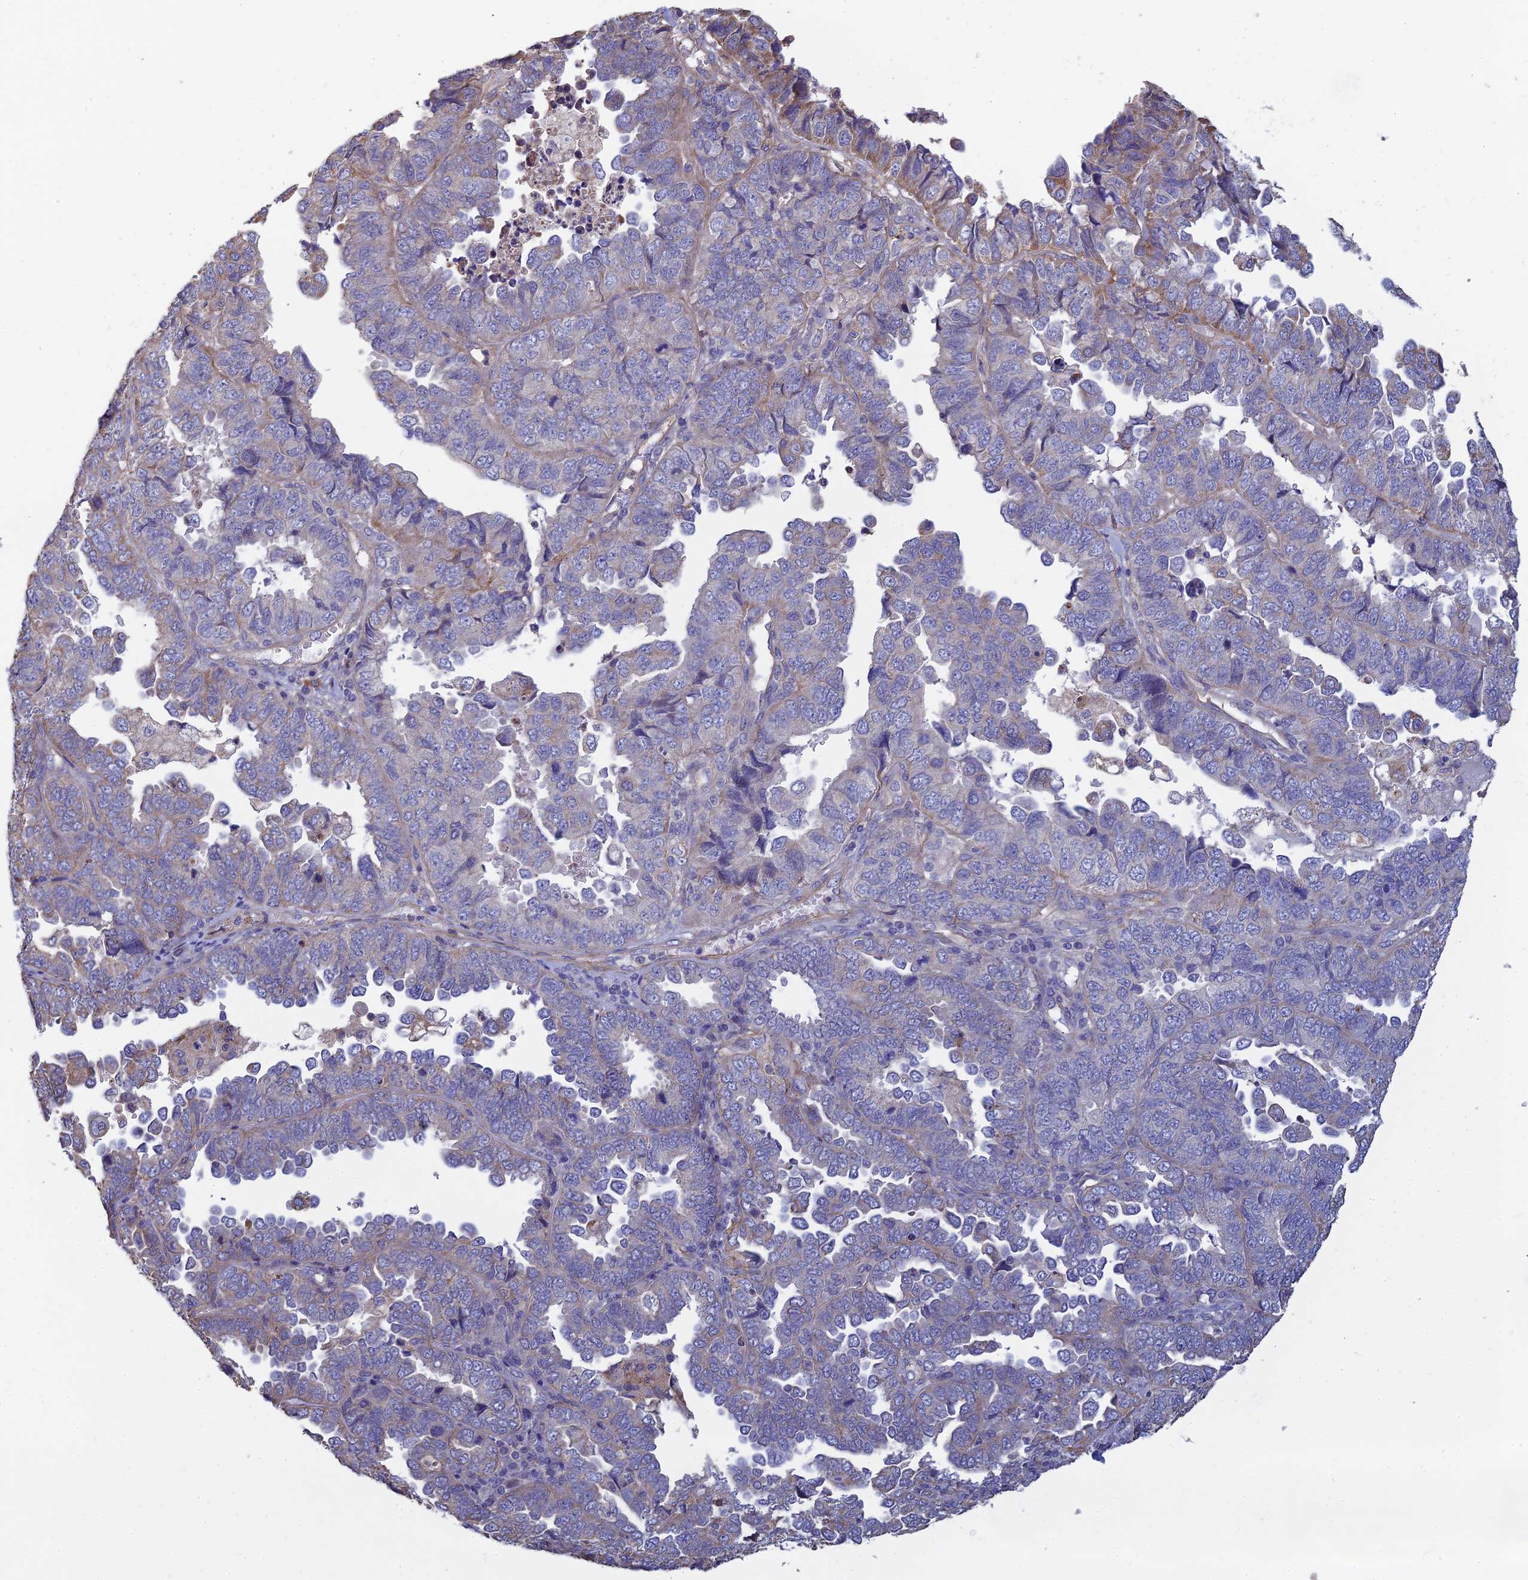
{"staining": {"intensity": "weak", "quantity": "<25%", "location": "cytoplasmic/membranous"}, "tissue": "endometrial cancer", "cell_type": "Tumor cells", "image_type": "cancer", "snomed": [{"axis": "morphology", "description": "Adenocarcinoma, NOS"}, {"axis": "topography", "description": "Endometrium"}], "caption": "Endometrial cancer (adenocarcinoma) was stained to show a protein in brown. There is no significant staining in tumor cells.", "gene": "PCDHA5", "patient": {"sex": "female", "age": 79}}